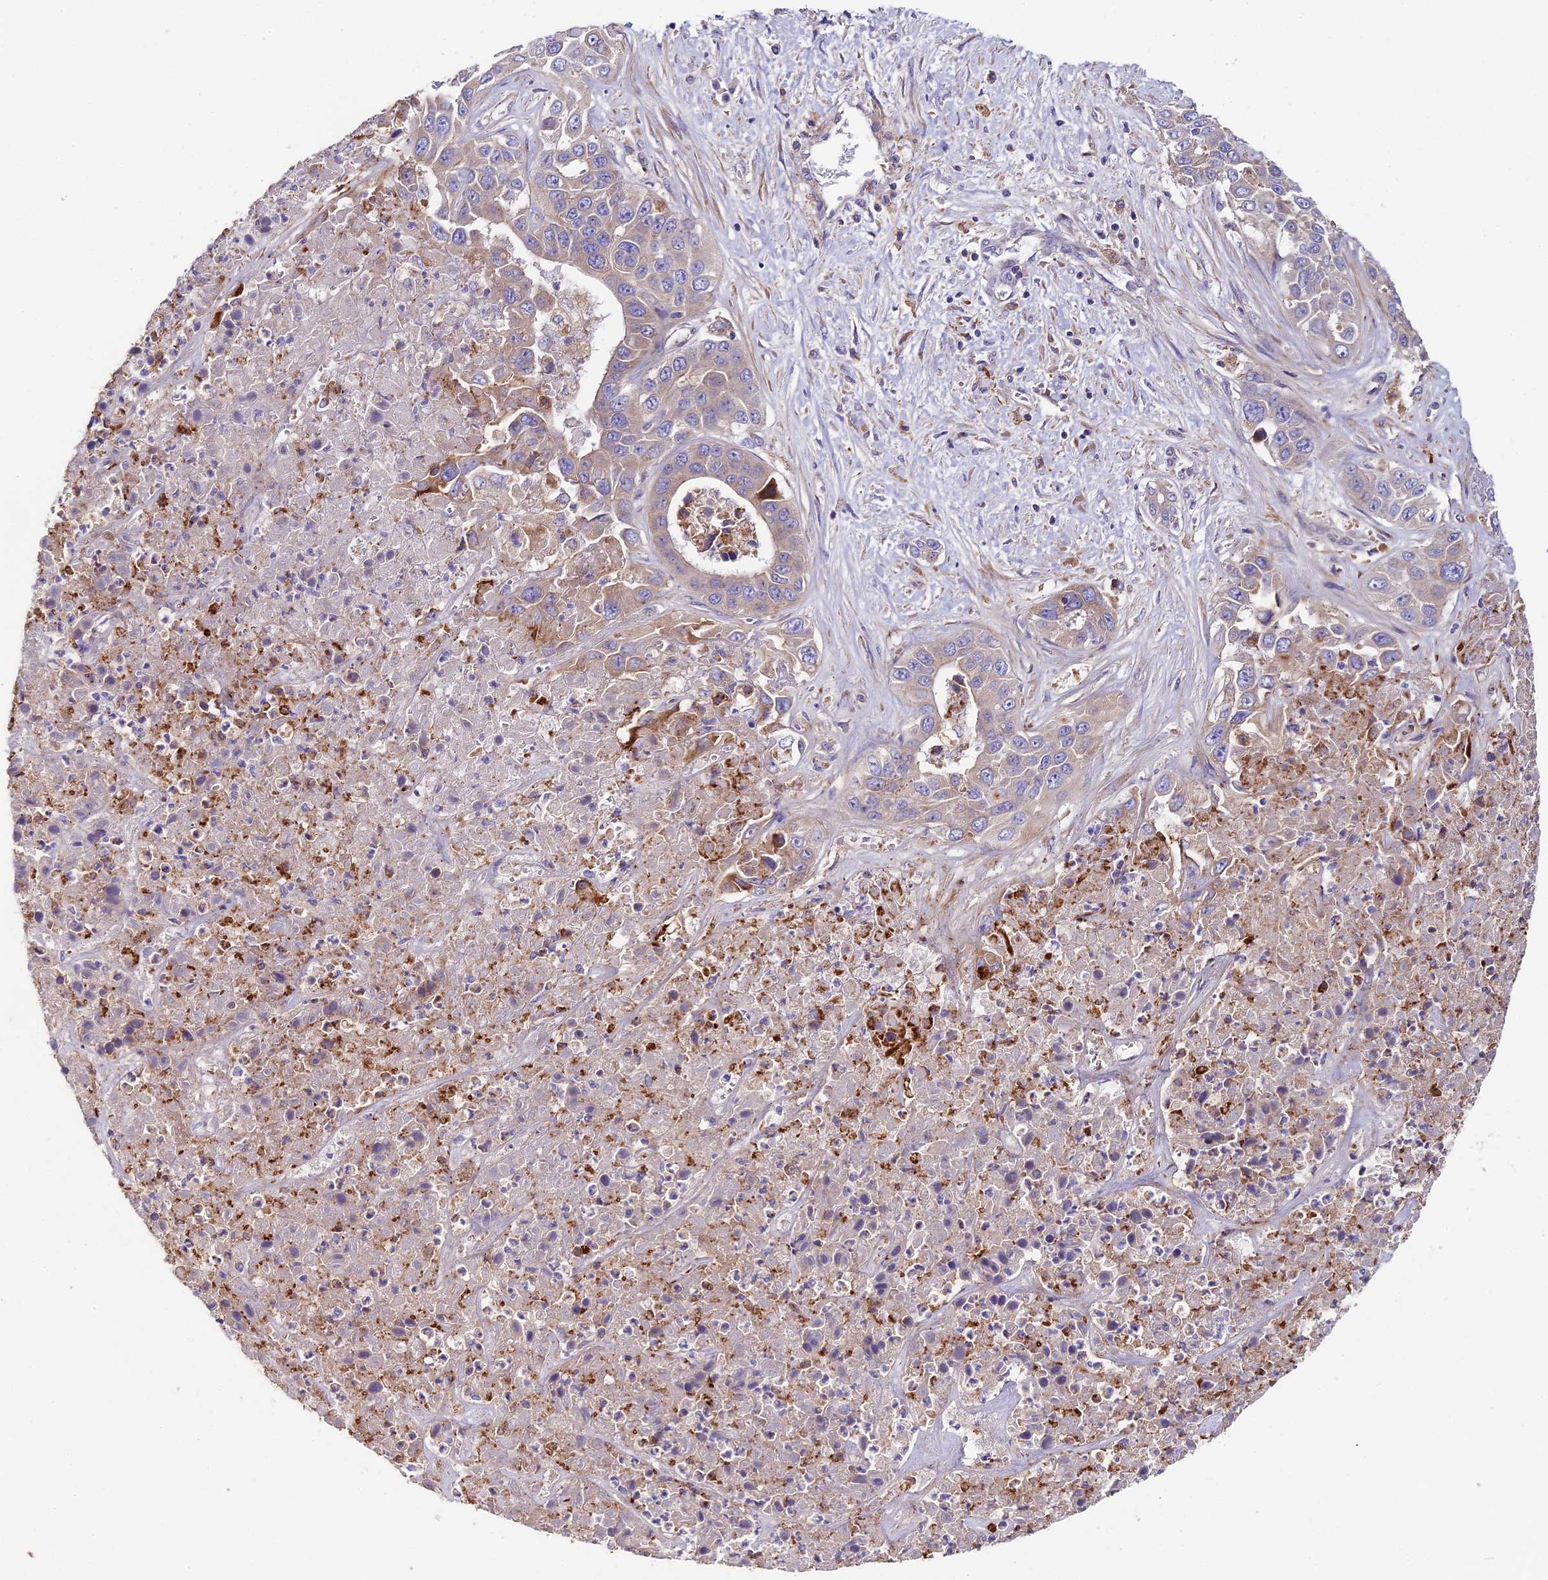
{"staining": {"intensity": "weak", "quantity": "25%-75%", "location": "cytoplasmic/membranous"}, "tissue": "liver cancer", "cell_type": "Tumor cells", "image_type": "cancer", "snomed": [{"axis": "morphology", "description": "Cholangiocarcinoma"}, {"axis": "topography", "description": "Liver"}], "caption": "Cholangiocarcinoma (liver) stained with a protein marker reveals weak staining in tumor cells.", "gene": "PIGU", "patient": {"sex": "female", "age": 52}}